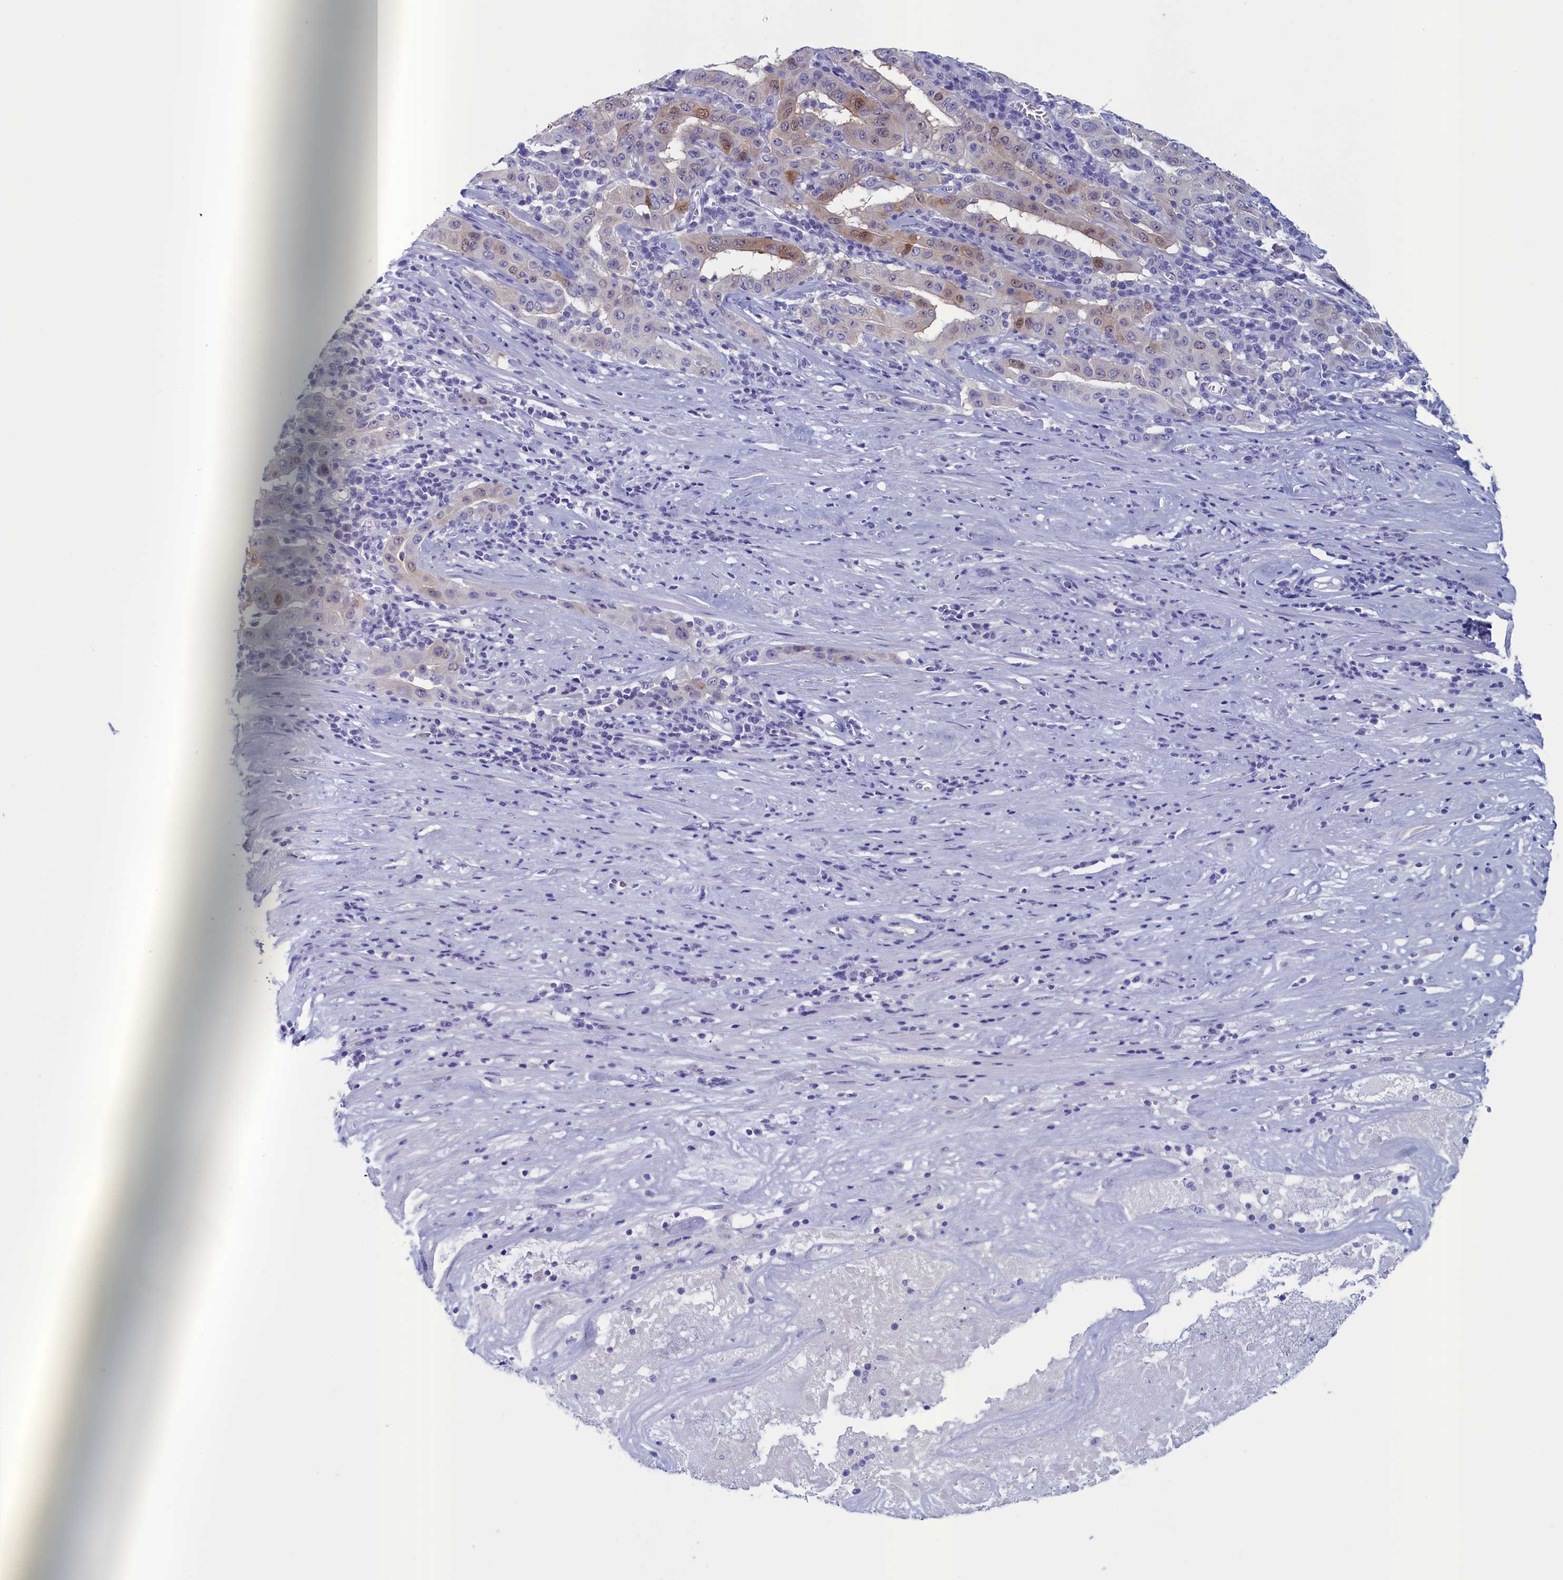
{"staining": {"intensity": "moderate", "quantity": "<25%", "location": "nuclear"}, "tissue": "pancreatic cancer", "cell_type": "Tumor cells", "image_type": "cancer", "snomed": [{"axis": "morphology", "description": "Adenocarcinoma, NOS"}, {"axis": "topography", "description": "Pancreas"}], "caption": "Immunohistochemical staining of human pancreatic cancer displays moderate nuclear protein positivity in approximately <25% of tumor cells.", "gene": "ANKRD2", "patient": {"sex": "male", "age": 63}}